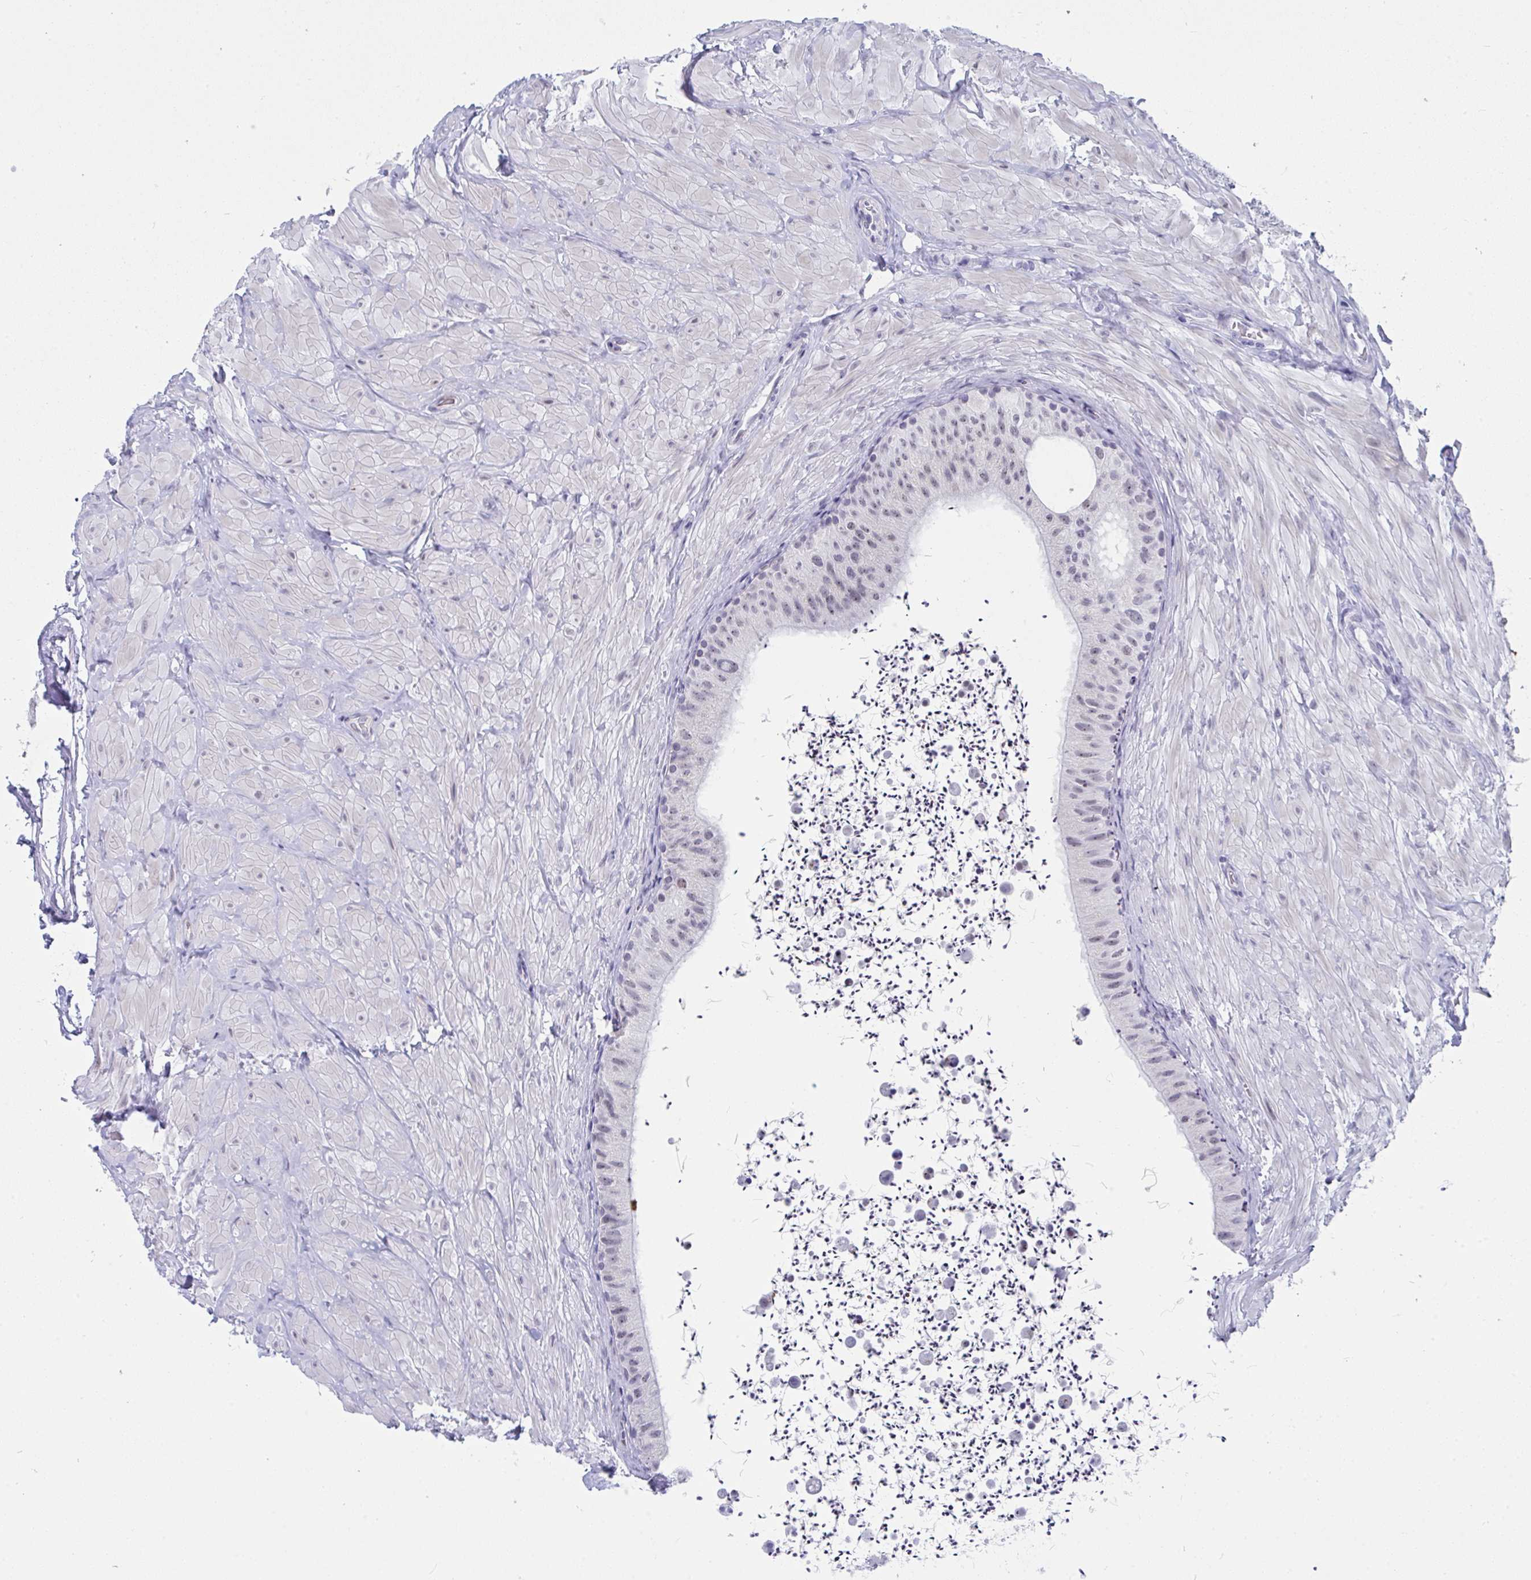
{"staining": {"intensity": "weak", "quantity": "<25%", "location": "nuclear"}, "tissue": "epididymis", "cell_type": "Glandular cells", "image_type": "normal", "snomed": [{"axis": "morphology", "description": "Normal tissue, NOS"}, {"axis": "topography", "description": "Epididymis"}, {"axis": "topography", "description": "Peripheral nerve tissue"}], "caption": "Protein analysis of benign epididymis reveals no significant staining in glandular cells. Nuclei are stained in blue.", "gene": "CDK13", "patient": {"sex": "male", "age": 32}}